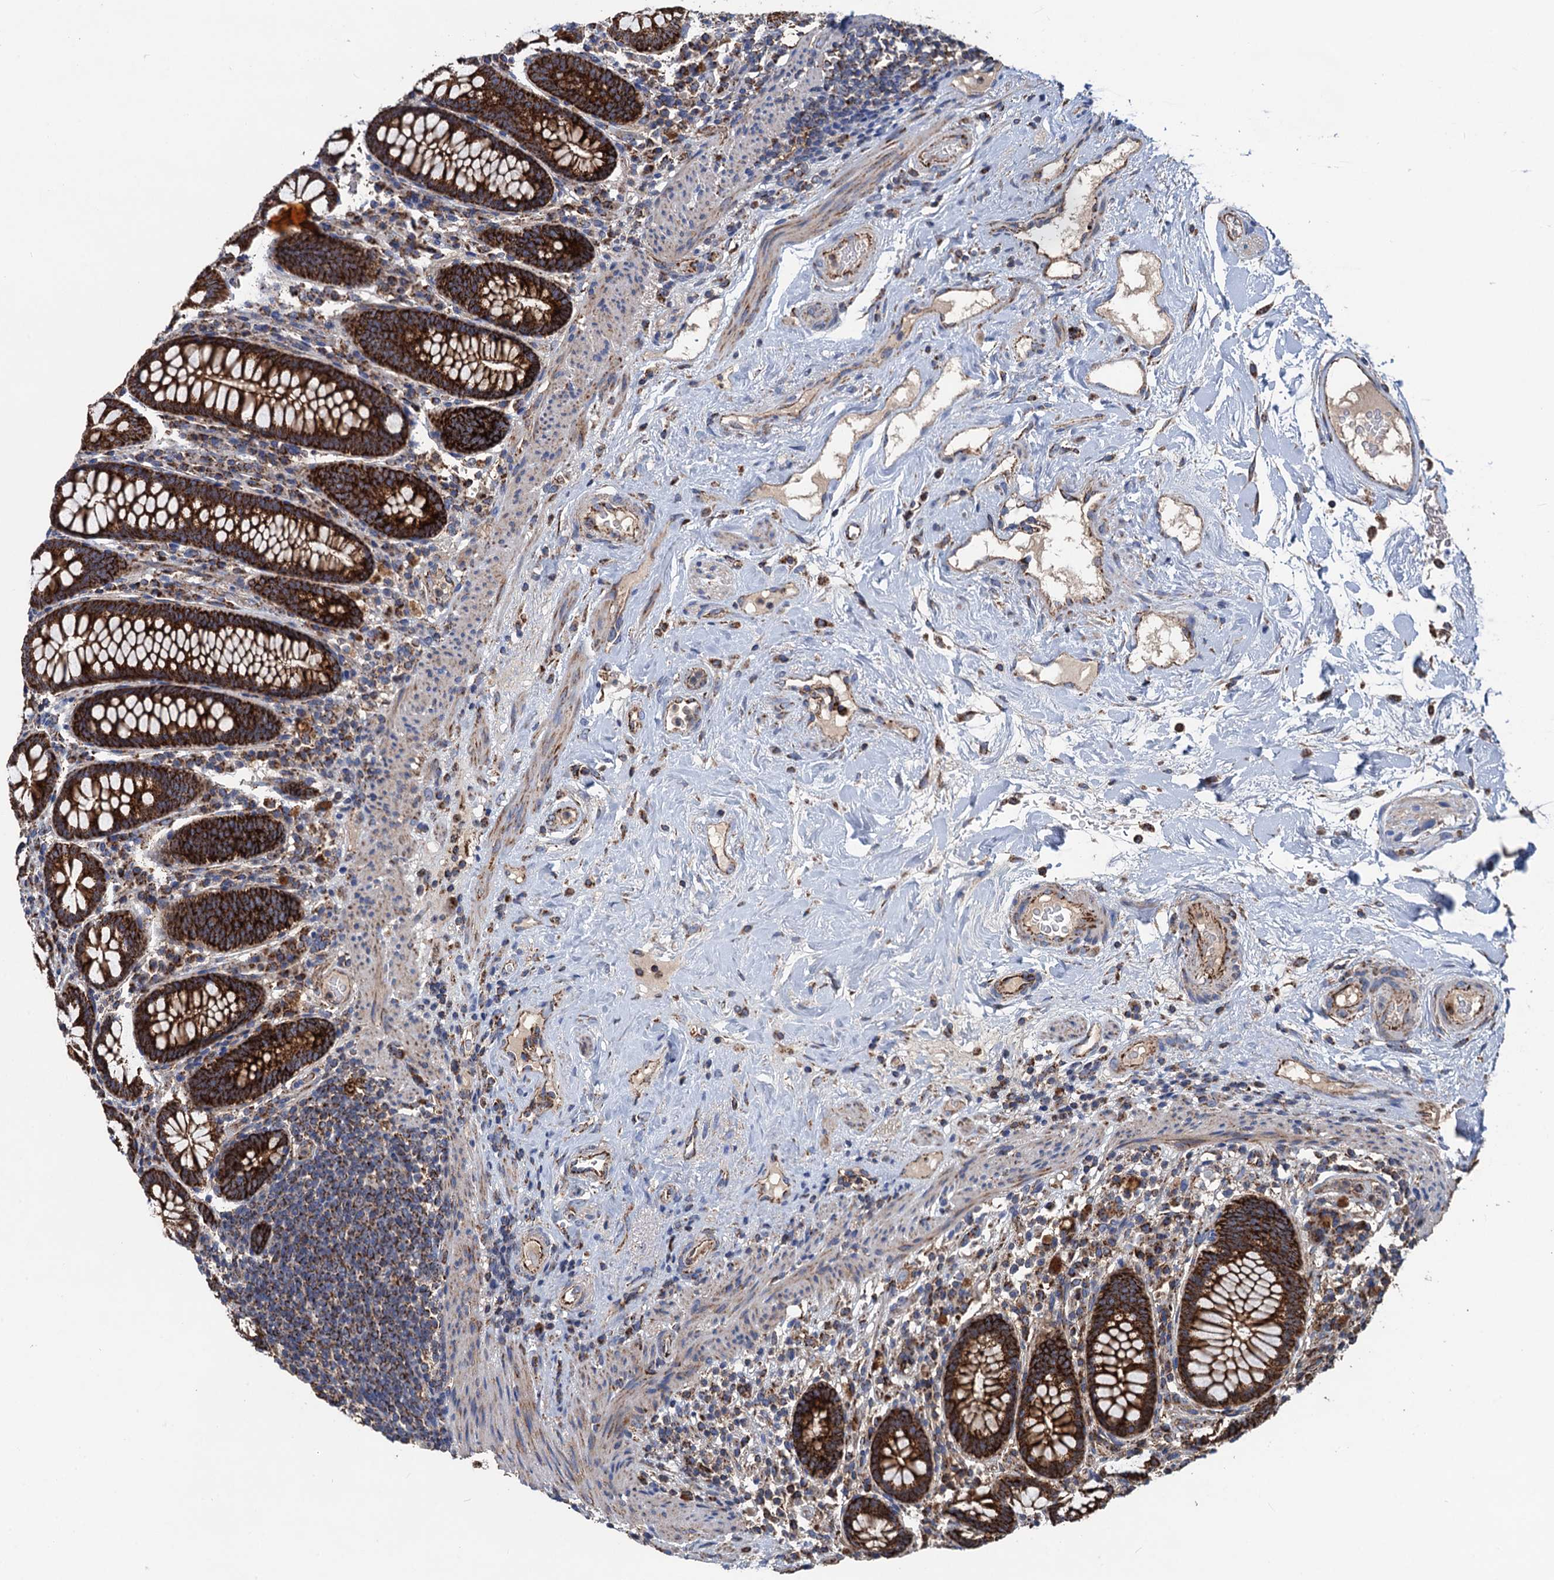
{"staining": {"intensity": "moderate", "quantity": ">75%", "location": "cytoplasmic/membranous"}, "tissue": "colon", "cell_type": "Endothelial cells", "image_type": "normal", "snomed": [{"axis": "morphology", "description": "Normal tissue, NOS"}, {"axis": "topography", "description": "Colon"}], "caption": "Protein expression by immunohistochemistry (IHC) demonstrates moderate cytoplasmic/membranous expression in about >75% of endothelial cells in normal colon. The staining was performed using DAB (3,3'-diaminobenzidine), with brown indicating positive protein expression. Nuclei are stained blue with hematoxylin.", "gene": "DGLUCY", "patient": {"sex": "female", "age": 79}}